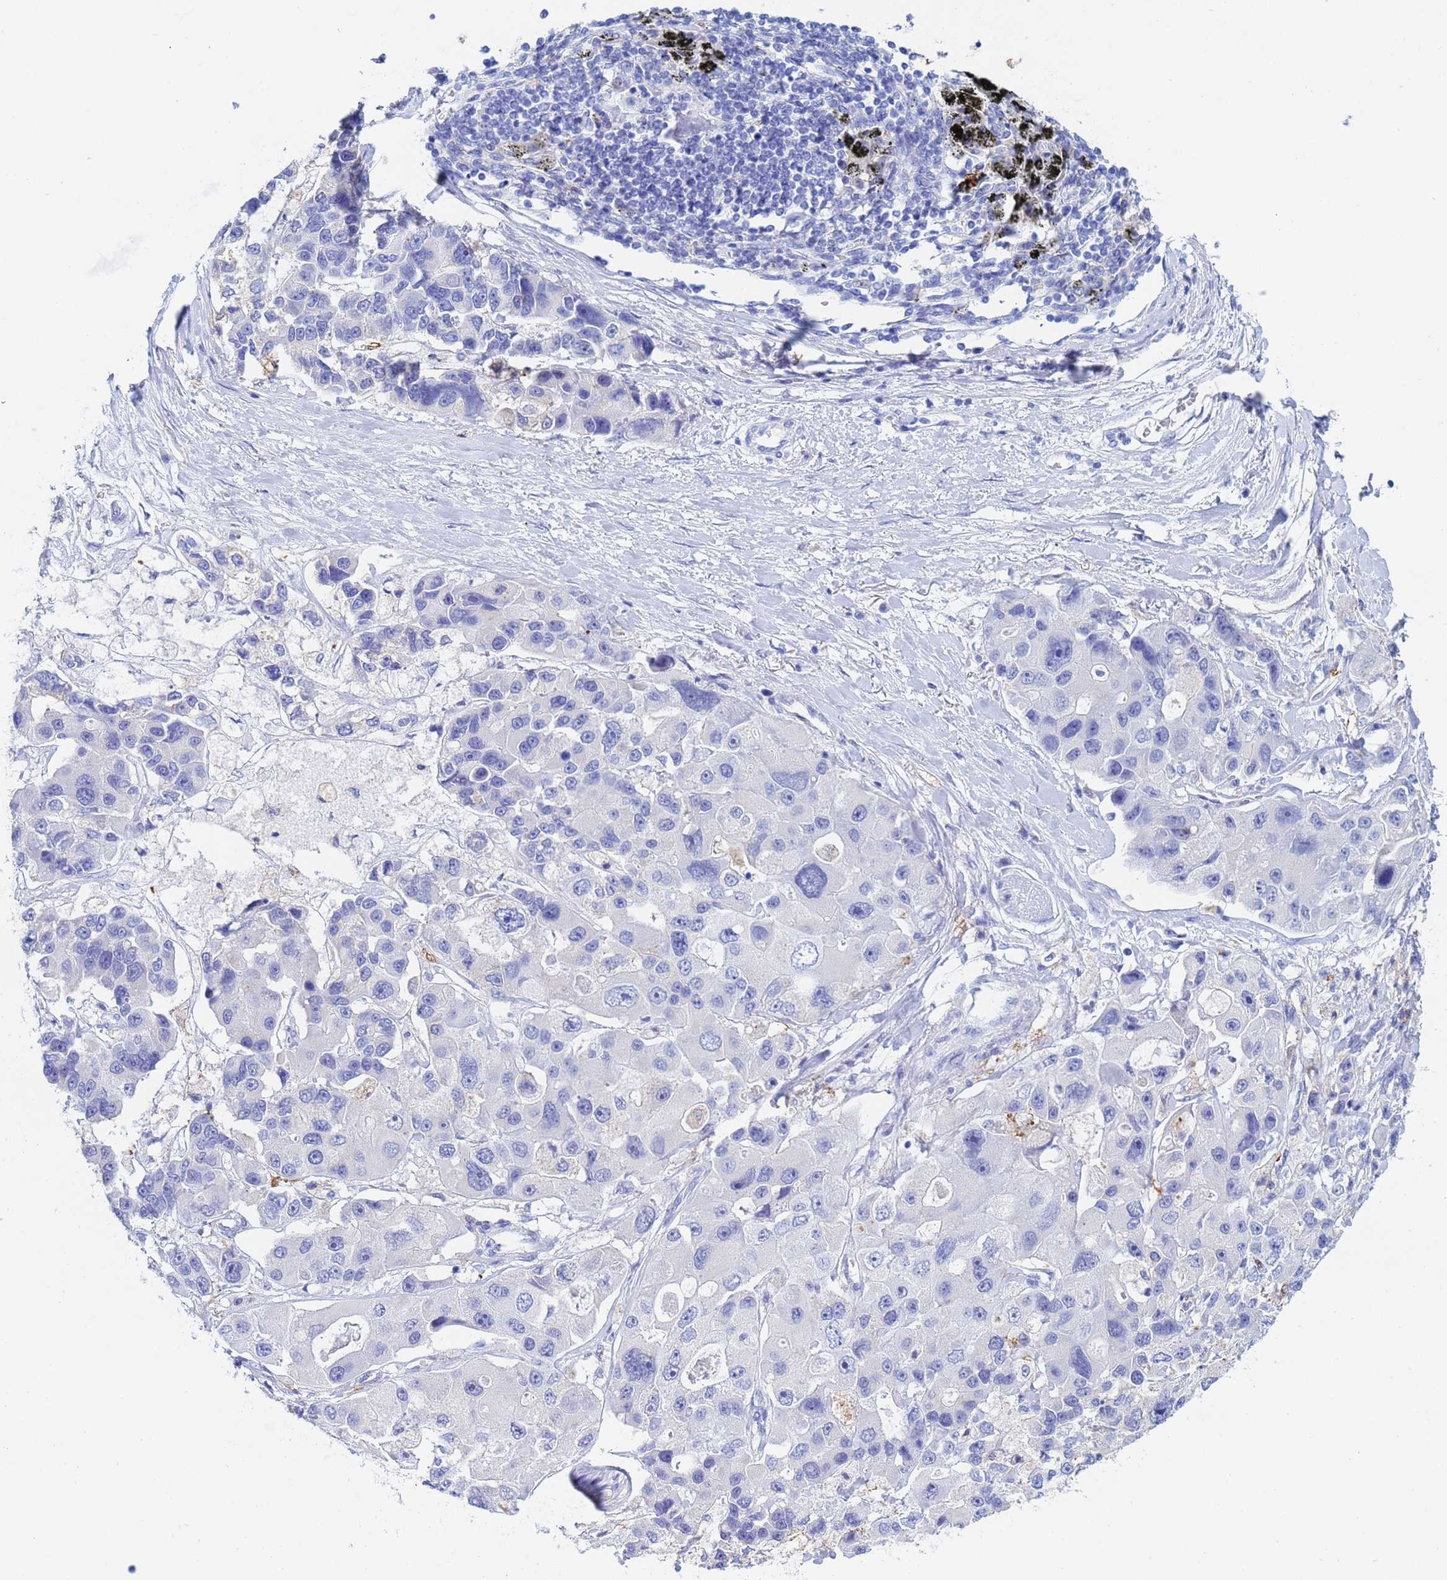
{"staining": {"intensity": "negative", "quantity": "none", "location": "none"}, "tissue": "lung cancer", "cell_type": "Tumor cells", "image_type": "cancer", "snomed": [{"axis": "morphology", "description": "Adenocarcinoma, NOS"}, {"axis": "topography", "description": "Lung"}], "caption": "Immunohistochemistry (IHC) image of adenocarcinoma (lung) stained for a protein (brown), which shows no expression in tumor cells.", "gene": "CSTB", "patient": {"sex": "female", "age": 54}}